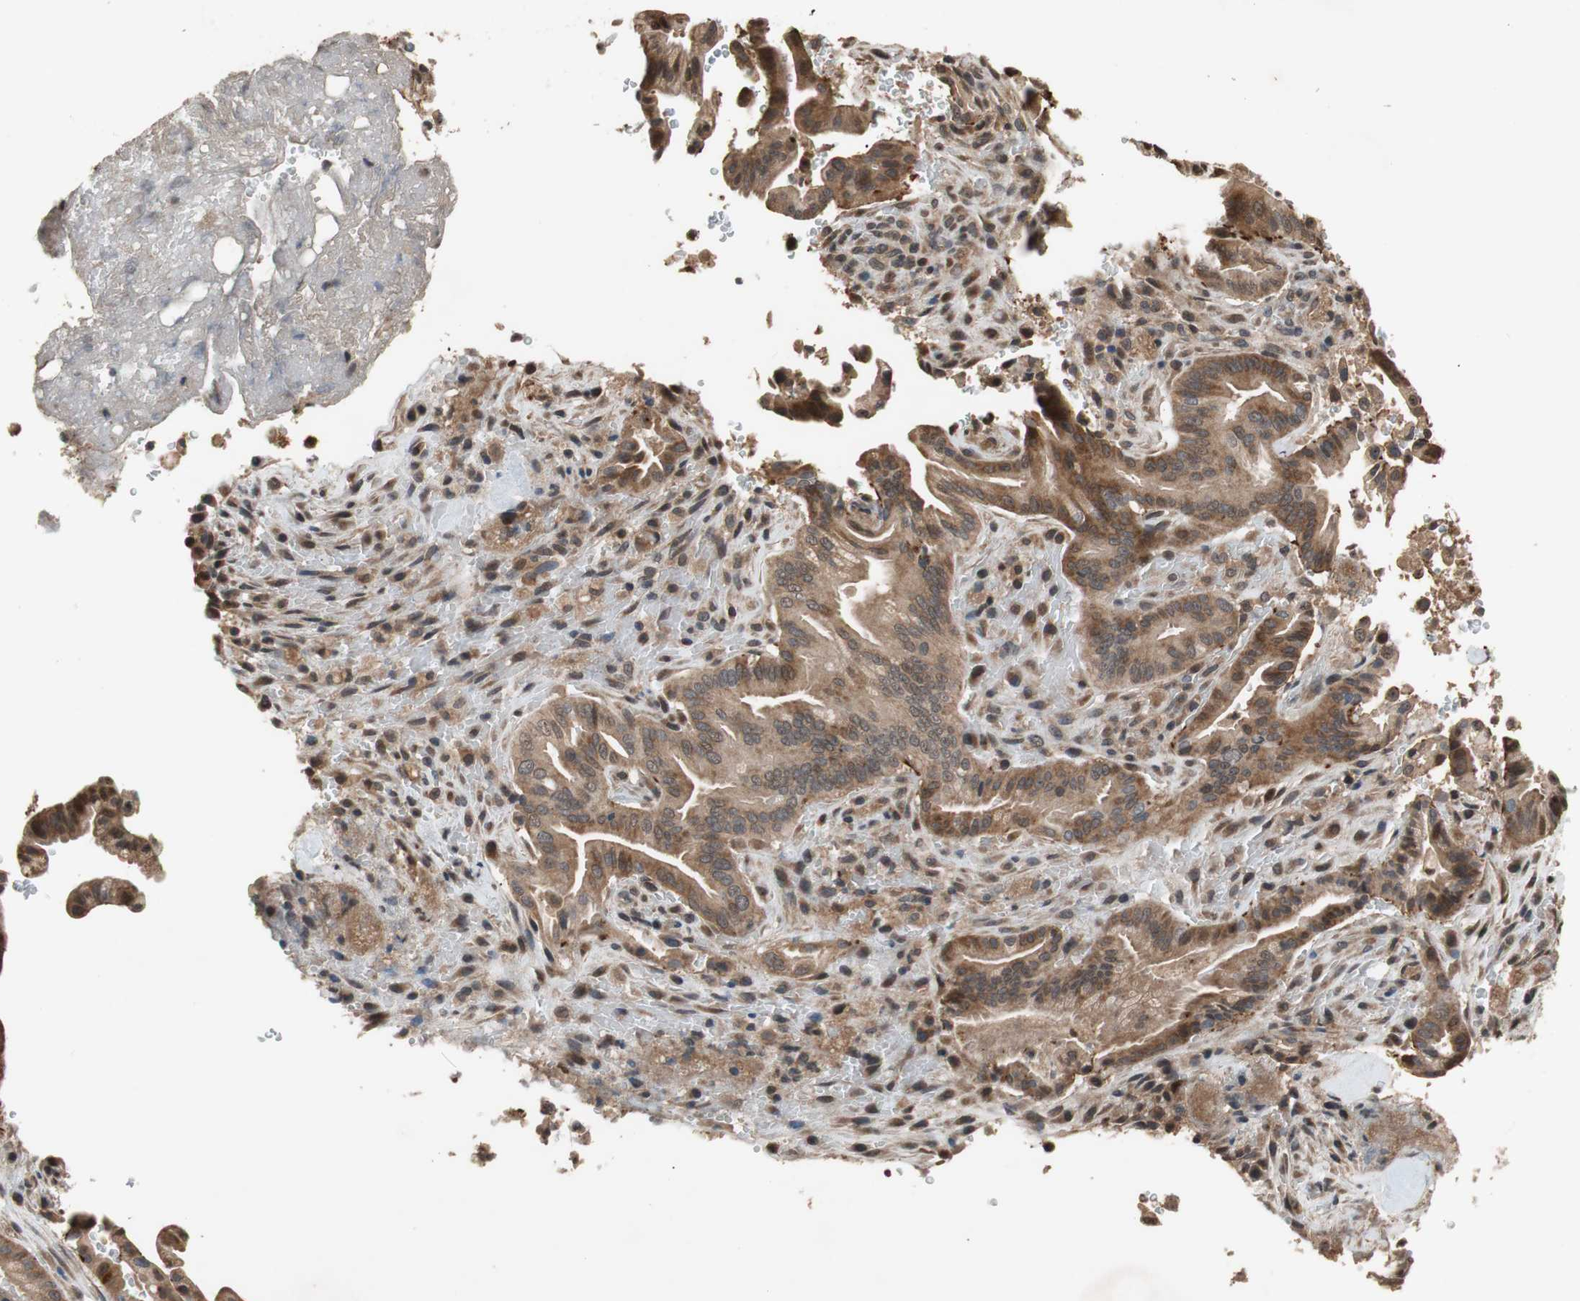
{"staining": {"intensity": "strong", "quantity": ">75%", "location": "cytoplasmic/membranous,nuclear"}, "tissue": "liver cancer", "cell_type": "Tumor cells", "image_type": "cancer", "snomed": [{"axis": "morphology", "description": "Cholangiocarcinoma"}, {"axis": "topography", "description": "Liver"}], "caption": "Tumor cells reveal strong cytoplasmic/membranous and nuclear expression in approximately >75% of cells in liver cancer (cholangiocarcinoma).", "gene": "TMEM230", "patient": {"sex": "female", "age": 68}}